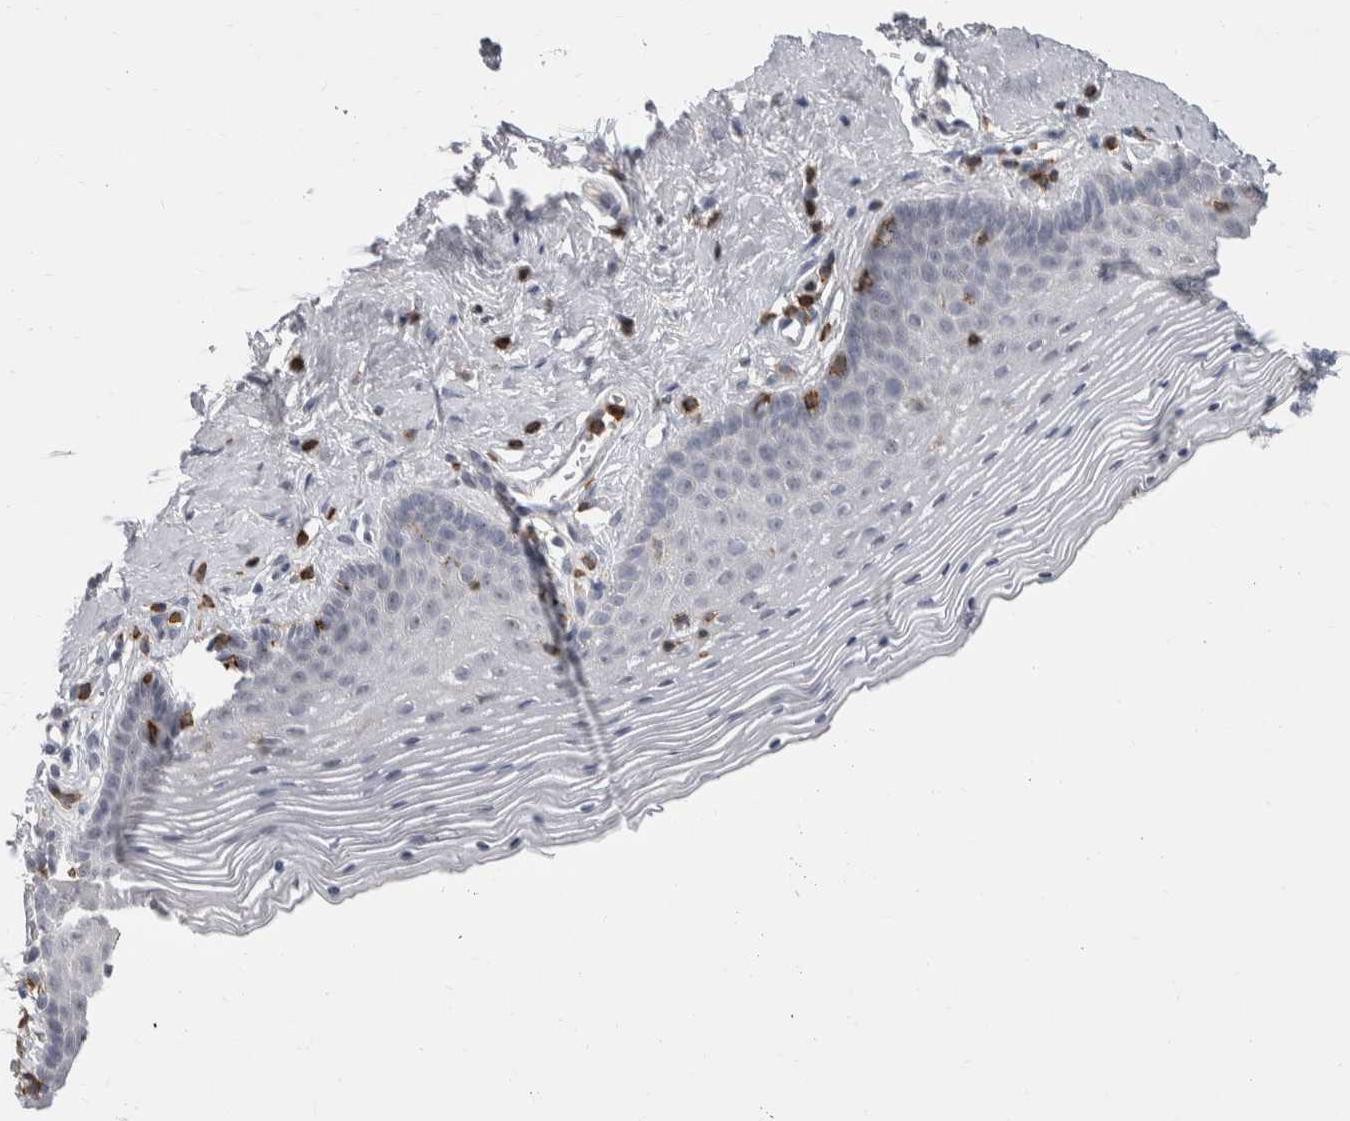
{"staining": {"intensity": "negative", "quantity": "none", "location": "none"}, "tissue": "vagina", "cell_type": "Squamous epithelial cells", "image_type": "normal", "snomed": [{"axis": "morphology", "description": "Normal tissue, NOS"}, {"axis": "topography", "description": "Vagina"}], "caption": "Squamous epithelial cells show no significant protein positivity in normal vagina. (DAB (3,3'-diaminobenzidine) immunohistochemistry visualized using brightfield microscopy, high magnification).", "gene": "CEP295NL", "patient": {"sex": "female", "age": 32}}